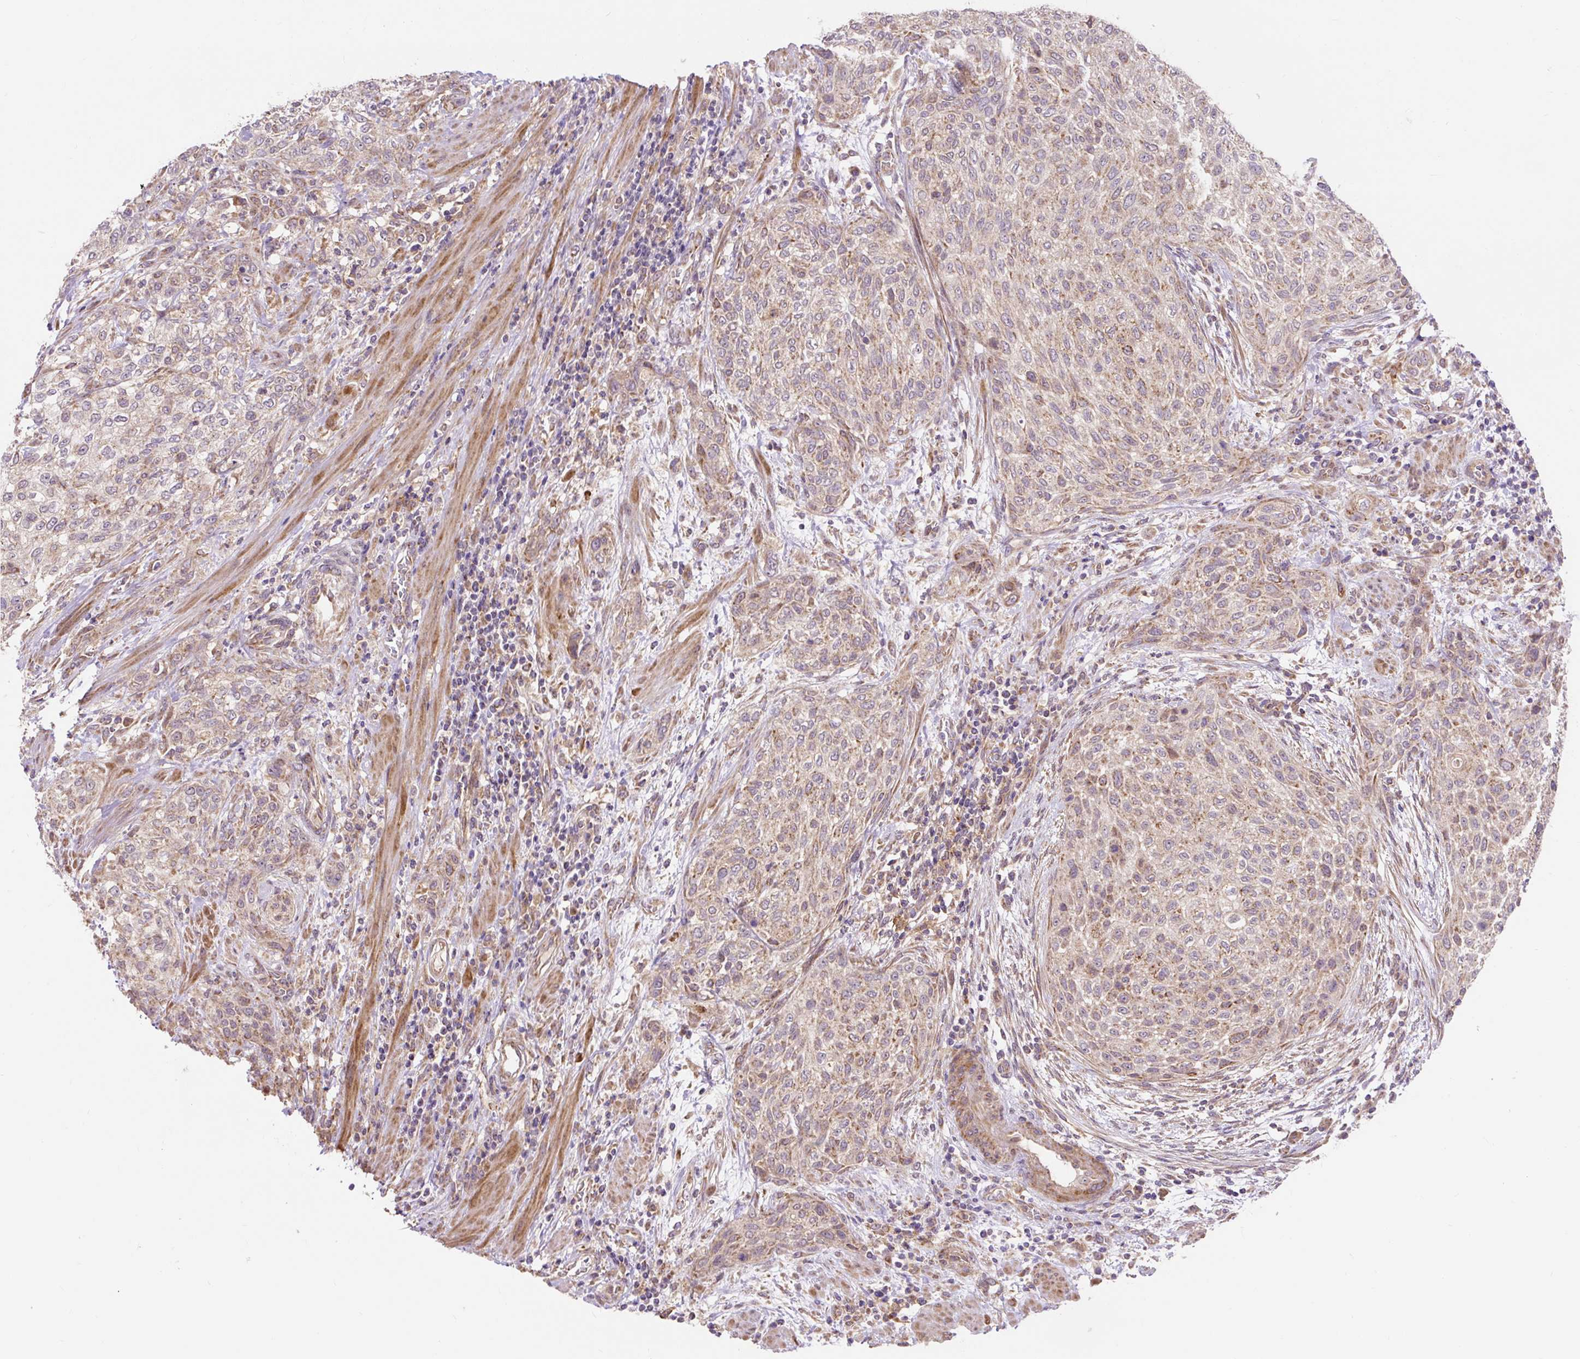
{"staining": {"intensity": "weak", "quantity": ">75%", "location": "cytoplasmic/membranous"}, "tissue": "urothelial cancer", "cell_type": "Tumor cells", "image_type": "cancer", "snomed": [{"axis": "morphology", "description": "Urothelial carcinoma, High grade"}, {"axis": "topography", "description": "Urinary bladder"}], "caption": "Urothelial cancer was stained to show a protein in brown. There is low levels of weak cytoplasmic/membranous expression in about >75% of tumor cells.", "gene": "TRIAP1", "patient": {"sex": "male", "age": 35}}